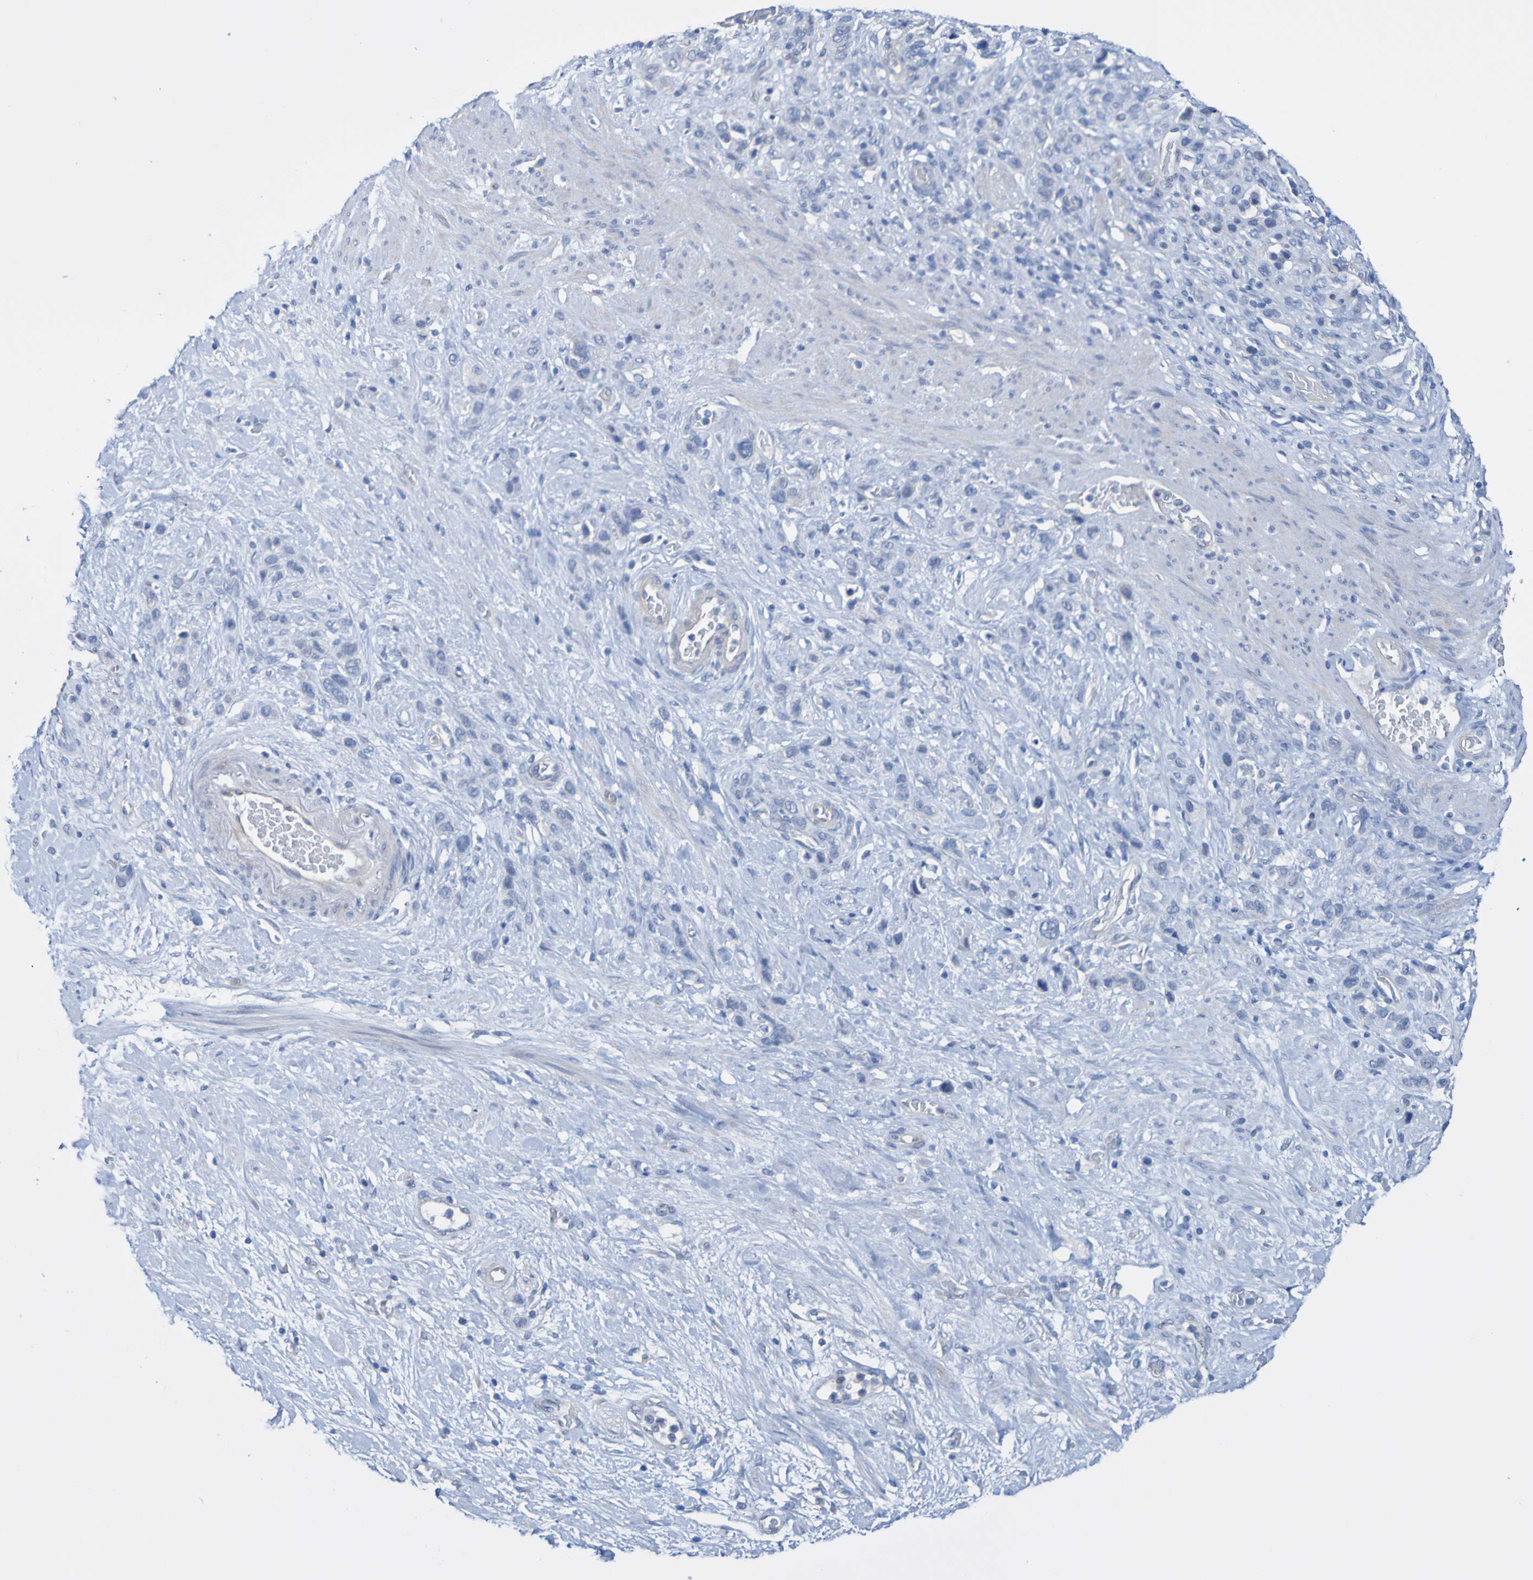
{"staining": {"intensity": "negative", "quantity": "none", "location": "none"}, "tissue": "stomach cancer", "cell_type": "Tumor cells", "image_type": "cancer", "snomed": [{"axis": "morphology", "description": "Adenocarcinoma, NOS"}, {"axis": "morphology", "description": "Adenocarcinoma, High grade"}, {"axis": "topography", "description": "Stomach, upper"}, {"axis": "topography", "description": "Stomach, lower"}], "caption": "This is a histopathology image of immunohistochemistry (IHC) staining of adenocarcinoma (stomach), which shows no staining in tumor cells.", "gene": "ACMSD", "patient": {"sex": "female", "age": 65}}